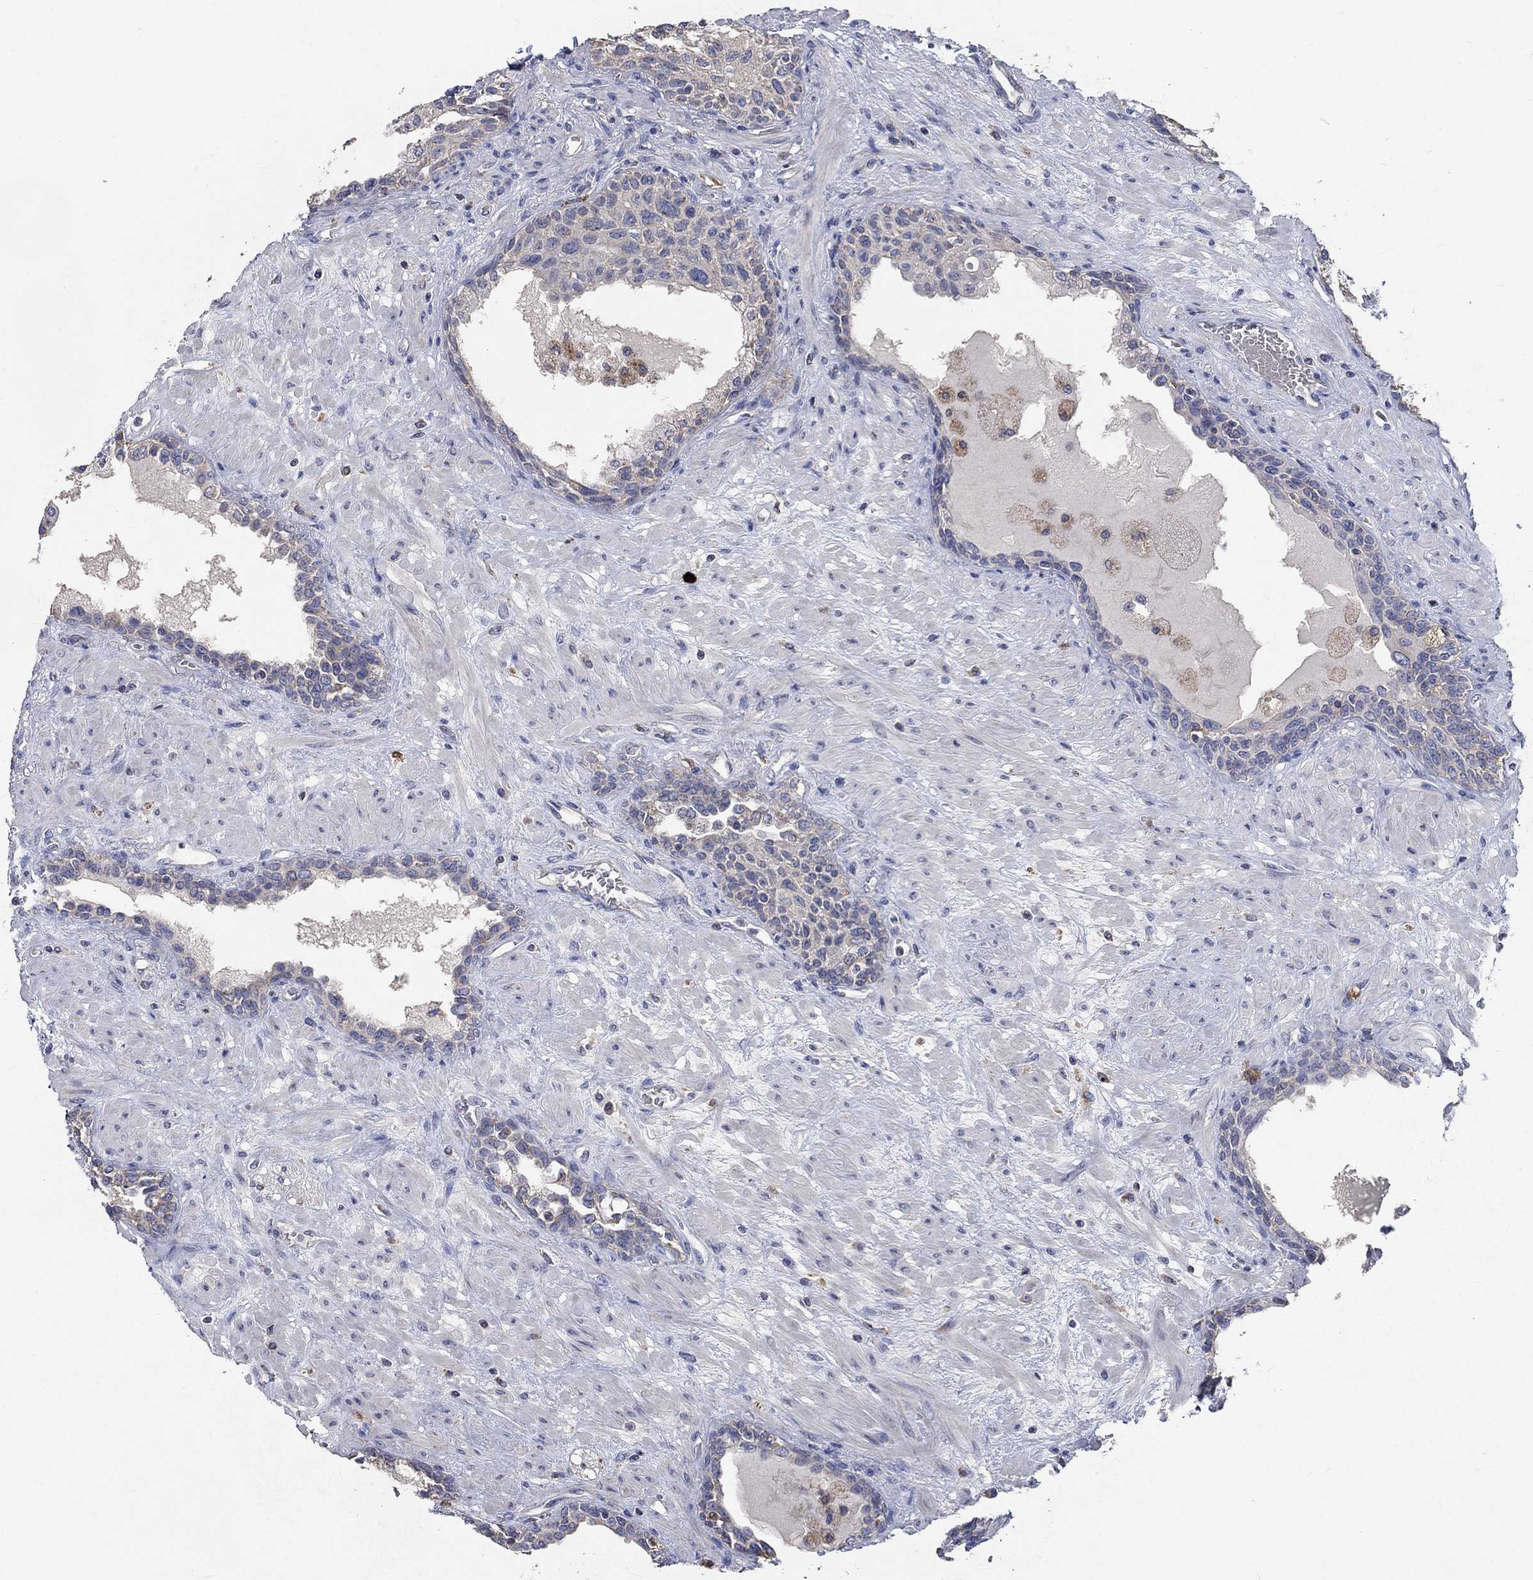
{"staining": {"intensity": "negative", "quantity": "none", "location": "none"}, "tissue": "prostate", "cell_type": "Glandular cells", "image_type": "normal", "snomed": [{"axis": "morphology", "description": "Normal tissue, NOS"}, {"axis": "topography", "description": "Prostate"}], "caption": "High magnification brightfield microscopy of unremarkable prostate stained with DAB (brown) and counterstained with hematoxylin (blue): glandular cells show no significant positivity. (DAB (3,3'-diaminobenzidine) immunohistochemistry (IHC) with hematoxylin counter stain).", "gene": "UGT8", "patient": {"sex": "male", "age": 63}}